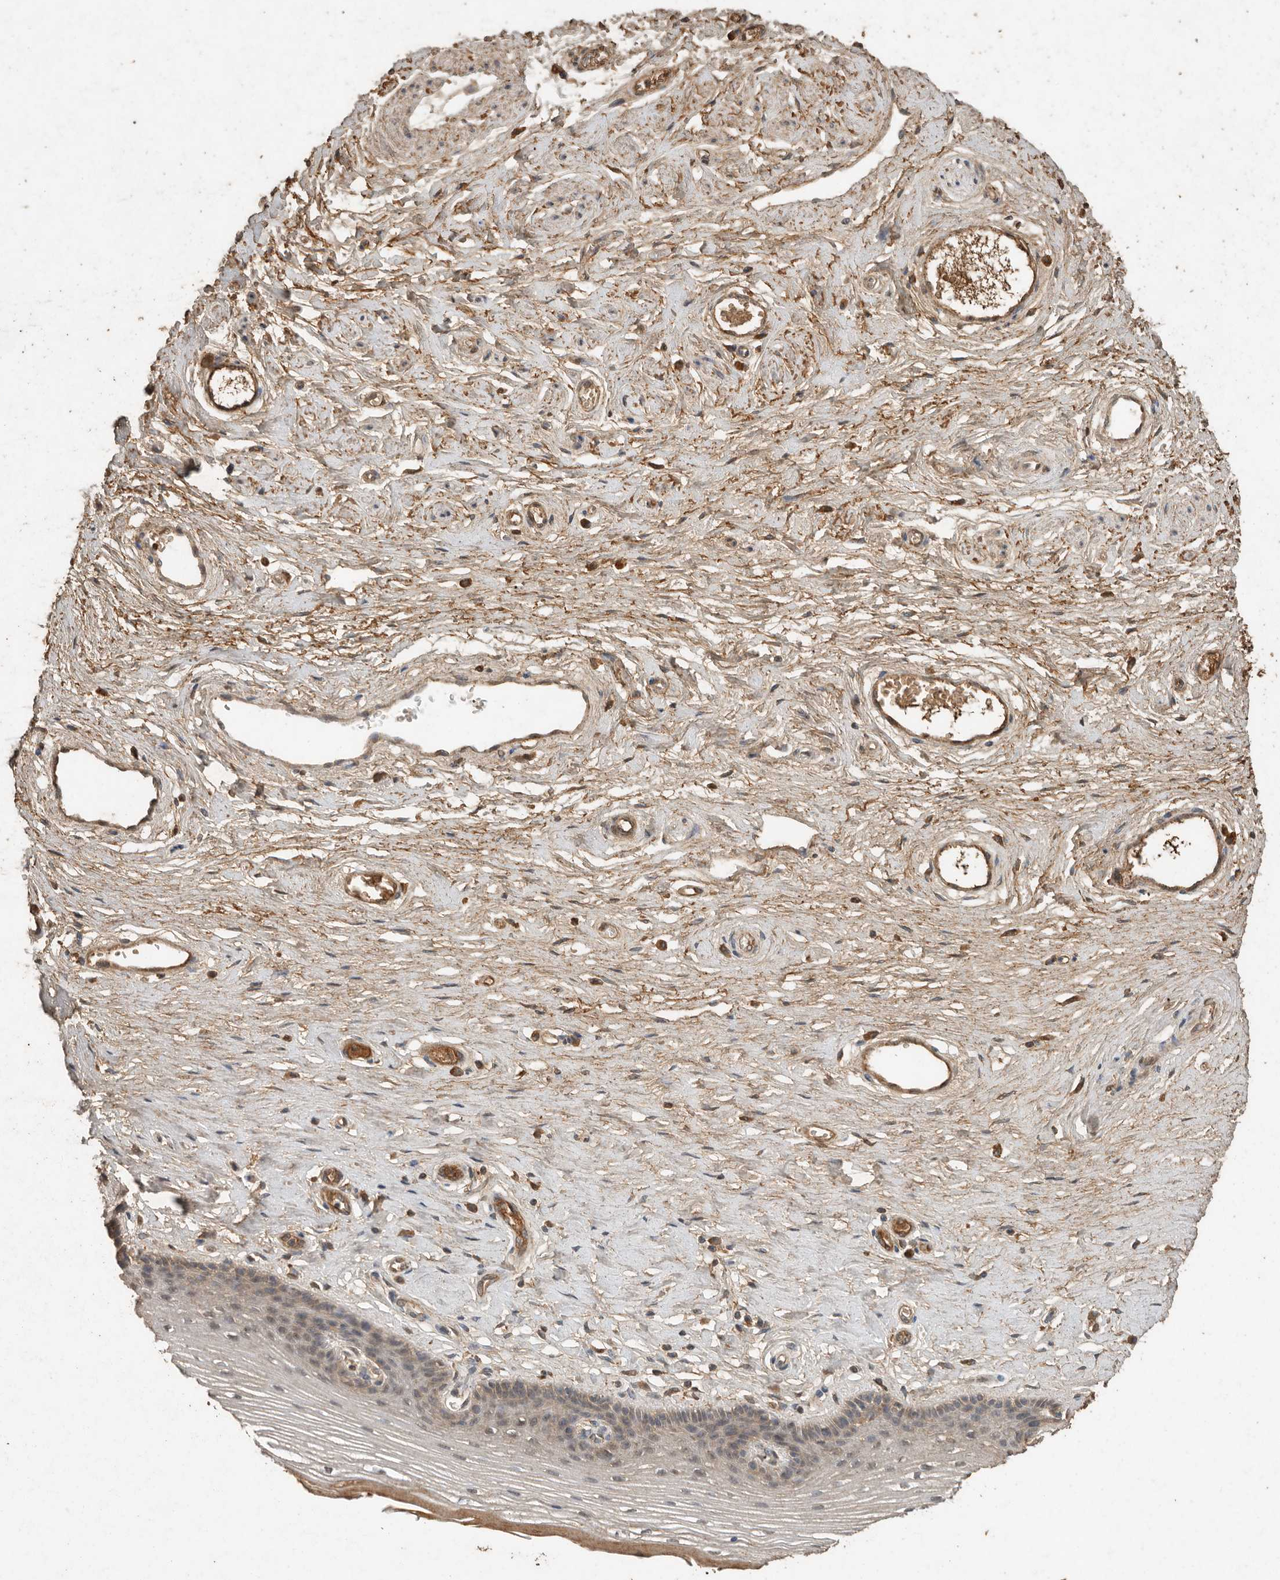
{"staining": {"intensity": "weak", "quantity": "25%-75%", "location": "cytoplasmic/membranous"}, "tissue": "vagina", "cell_type": "Squamous epithelial cells", "image_type": "normal", "snomed": [{"axis": "morphology", "description": "Normal tissue, NOS"}, {"axis": "topography", "description": "Vagina"}], "caption": "Immunohistochemistry micrograph of normal vagina: human vagina stained using IHC reveals low levels of weak protein expression localized specifically in the cytoplasmic/membranous of squamous epithelial cells, appearing as a cytoplasmic/membranous brown color.", "gene": "CTF1", "patient": {"sex": "female", "age": 46}}